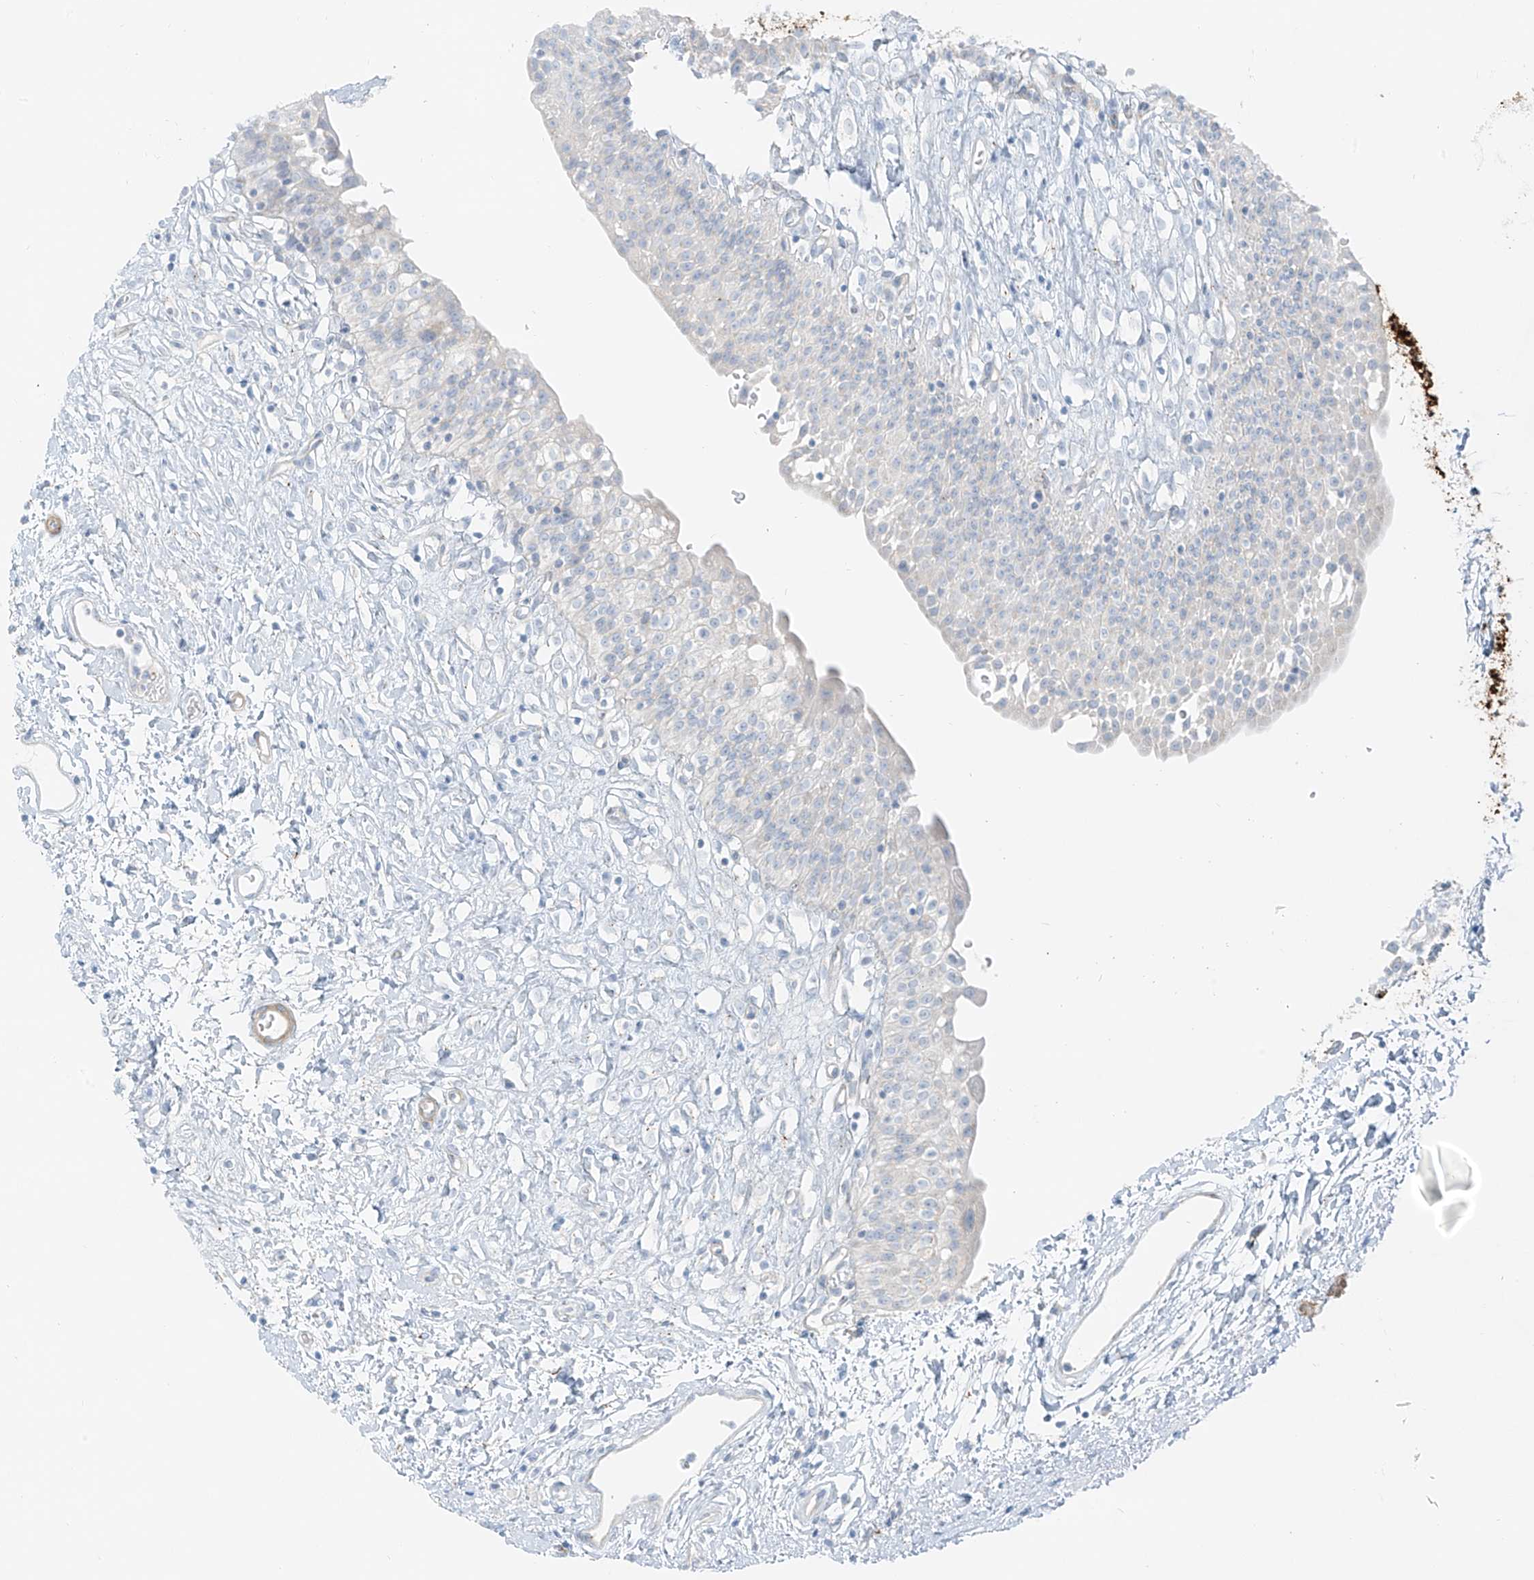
{"staining": {"intensity": "negative", "quantity": "none", "location": "none"}, "tissue": "urinary bladder", "cell_type": "Urothelial cells", "image_type": "normal", "snomed": [{"axis": "morphology", "description": "Normal tissue, NOS"}, {"axis": "topography", "description": "Urinary bladder"}], "caption": "Protein analysis of normal urinary bladder shows no significant expression in urothelial cells. (Stains: DAB IHC with hematoxylin counter stain, Microscopy: brightfield microscopy at high magnification).", "gene": "SMCP", "patient": {"sex": "male", "age": 51}}